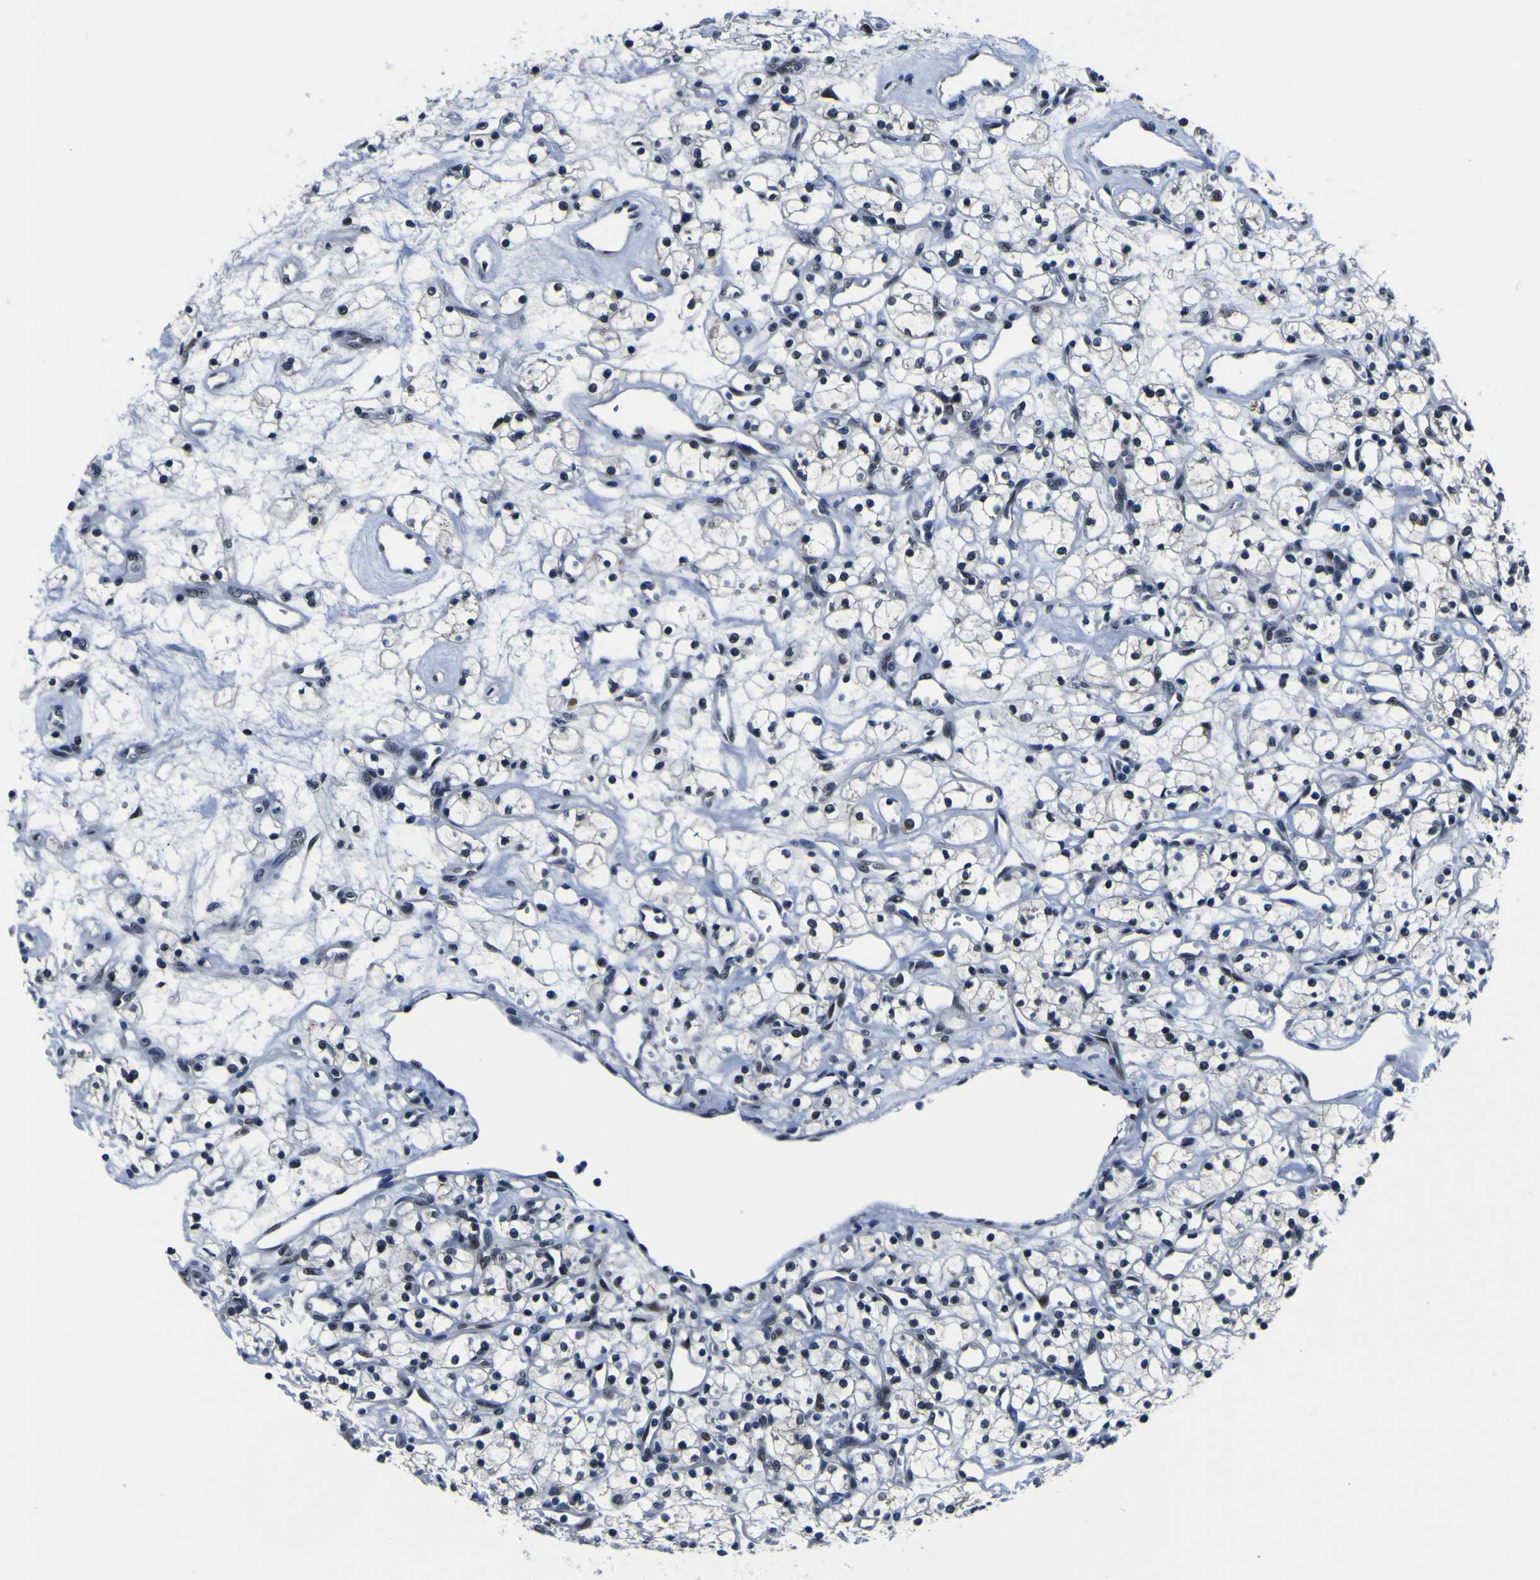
{"staining": {"intensity": "strong", "quantity": "<25%", "location": "nuclear"}, "tissue": "renal cancer", "cell_type": "Tumor cells", "image_type": "cancer", "snomed": [{"axis": "morphology", "description": "Adenocarcinoma, NOS"}, {"axis": "topography", "description": "Kidney"}], "caption": "Immunohistochemical staining of adenocarcinoma (renal) displays strong nuclear protein expression in approximately <25% of tumor cells. (DAB (3,3'-diaminobenzidine) = brown stain, brightfield microscopy at high magnification).", "gene": "CUL4B", "patient": {"sex": "female", "age": 60}}